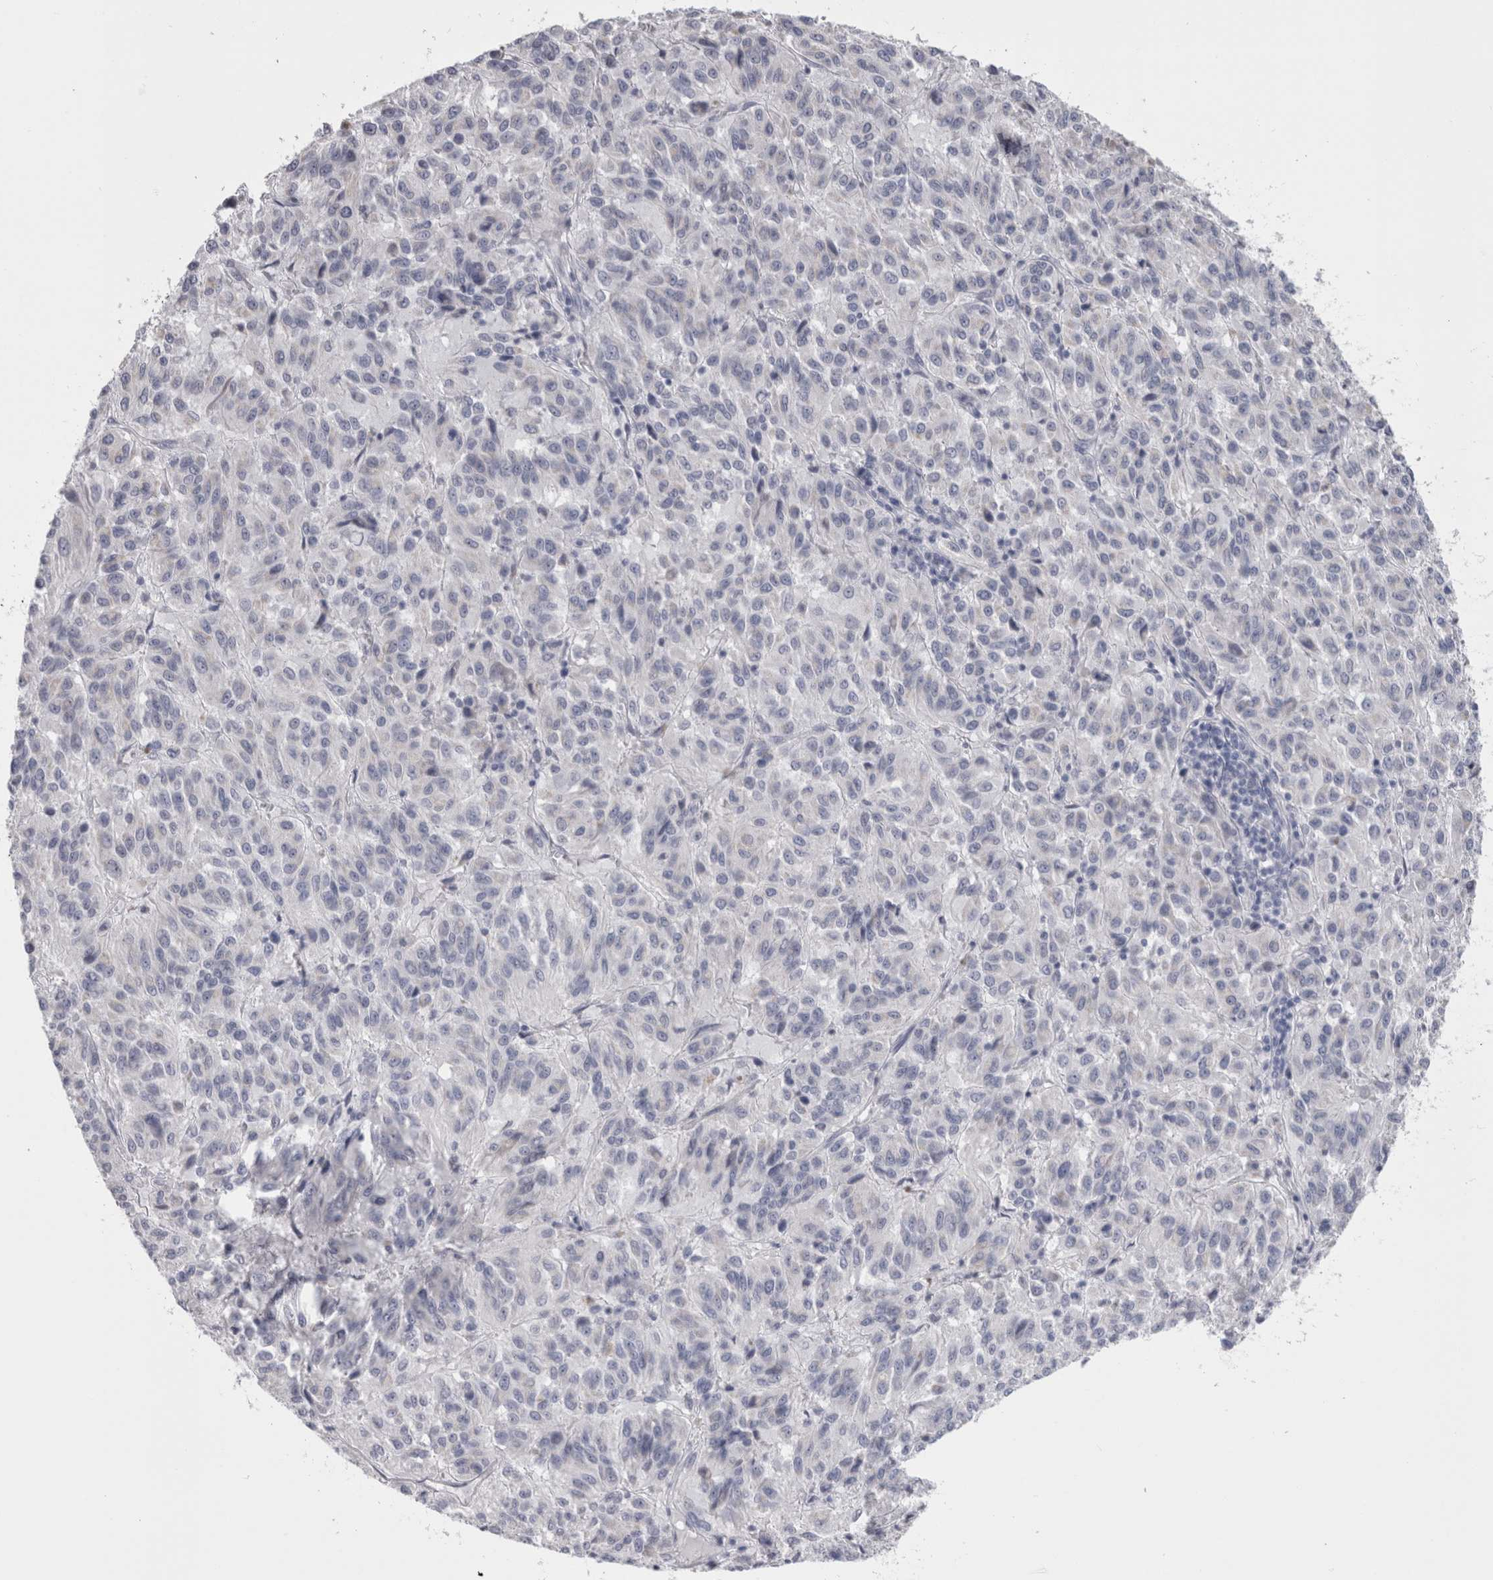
{"staining": {"intensity": "negative", "quantity": "none", "location": "none"}, "tissue": "melanoma", "cell_type": "Tumor cells", "image_type": "cancer", "snomed": [{"axis": "morphology", "description": "Malignant melanoma, Metastatic site"}, {"axis": "topography", "description": "Lung"}], "caption": "High power microscopy micrograph of an immunohistochemistry (IHC) histopathology image of malignant melanoma (metastatic site), revealing no significant positivity in tumor cells.", "gene": "MSMB", "patient": {"sex": "male", "age": 64}}